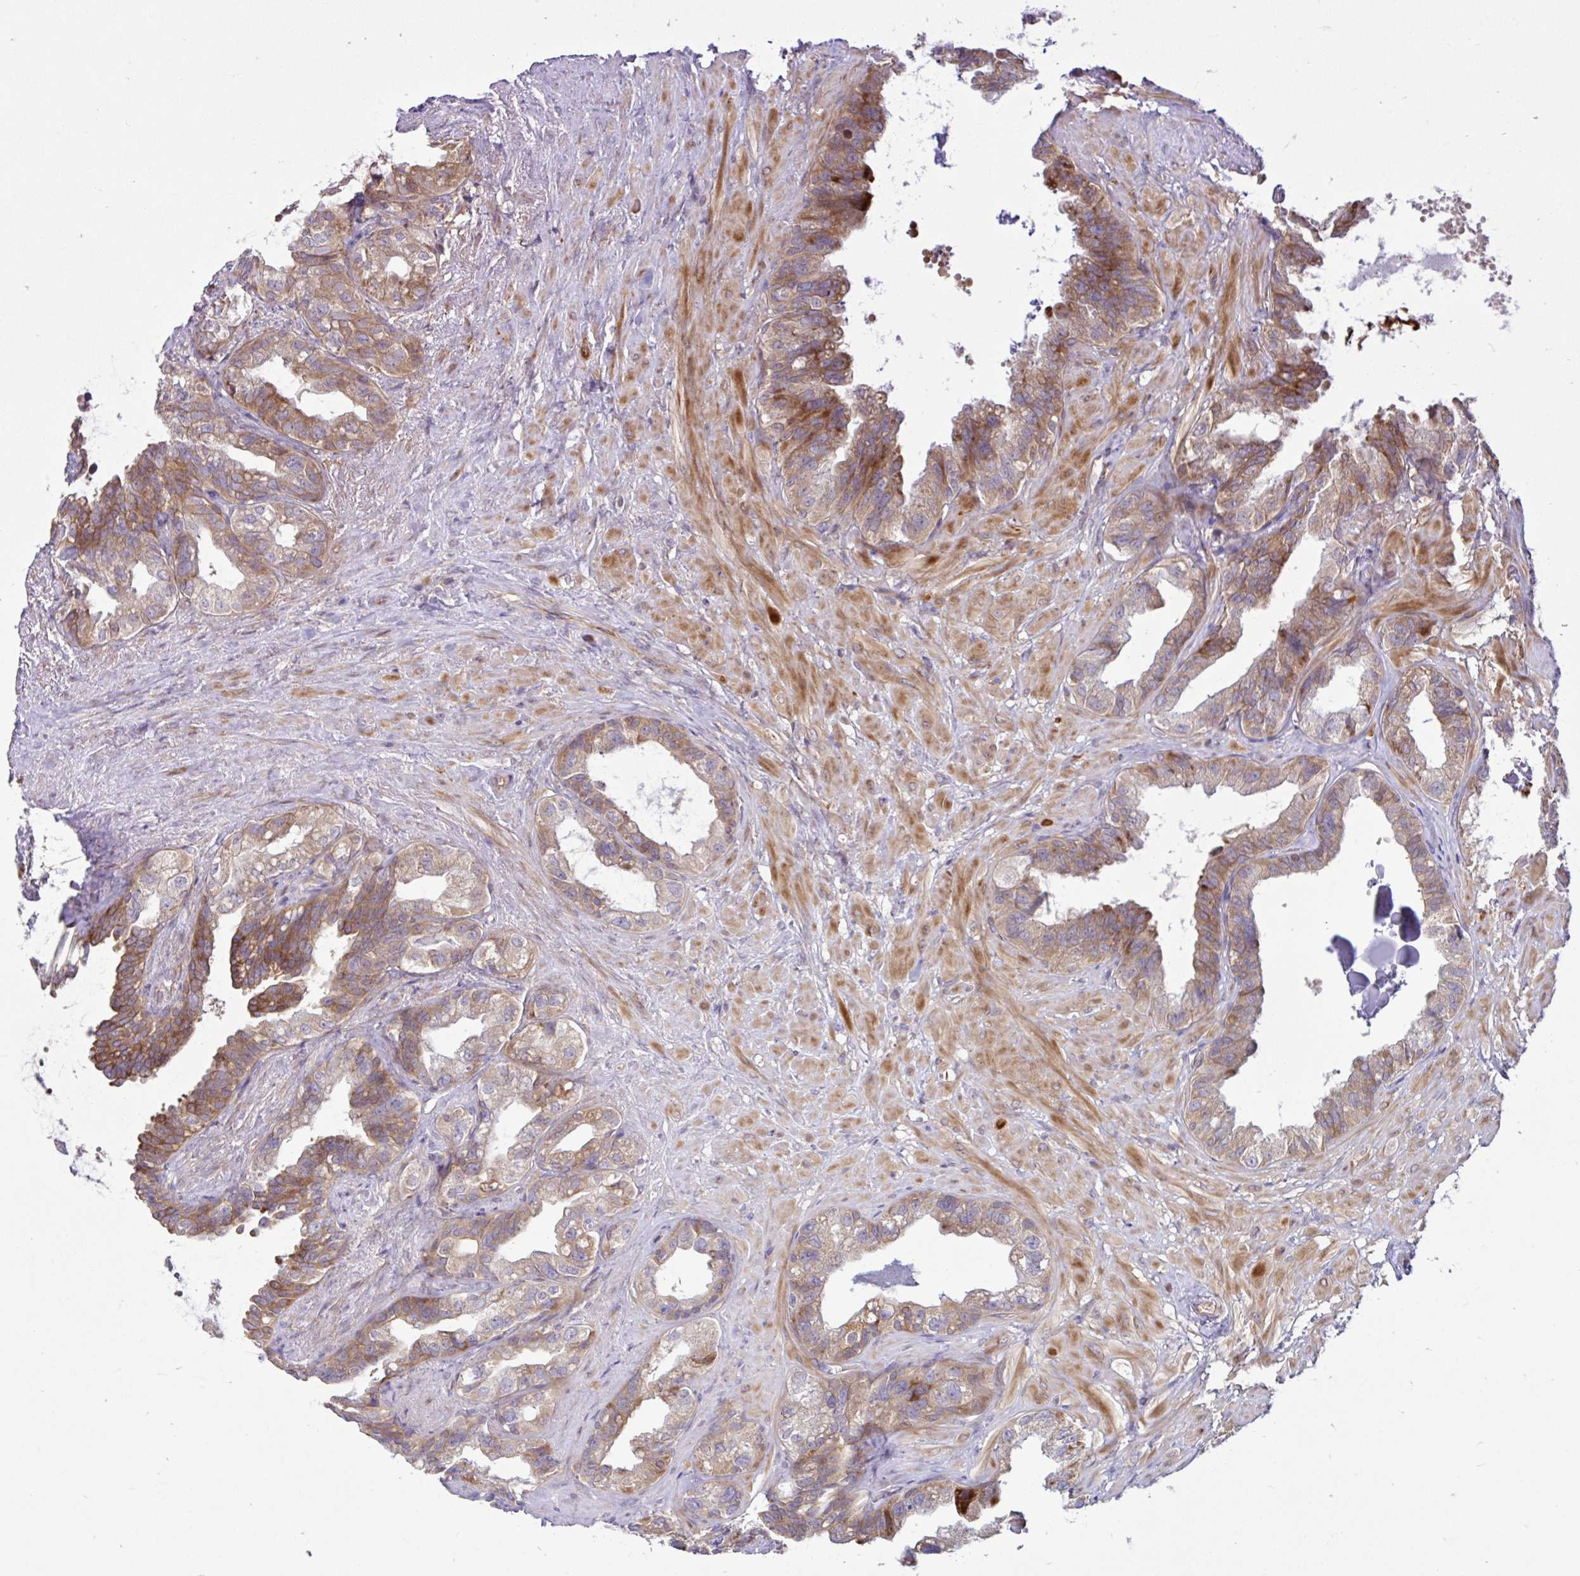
{"staining": {"intensity": "moderate", "quantity": ">75%", "location": "cytoplasmic/membranous"}, "tissue": "seminal vesicle", "cell_type": "Glandular cells", "image_type": "normal", "snomed": [{"axis": "morphology", "description": "Normal tissue, NOS"}, {"axis": "topography", "description": "Seminal veicle"}, {"axis": "topography", "description": "Peripheral nerve tissue"}], "caption": "Approximately >75% of glandular cells in unremarkable seminal vesicle show moderate cytoplasmic/membranous protein expression as visualized by brown immunohistochemical staining.", "gene": "NTPCR", "patient": {"sex": "male", "age": 76}}